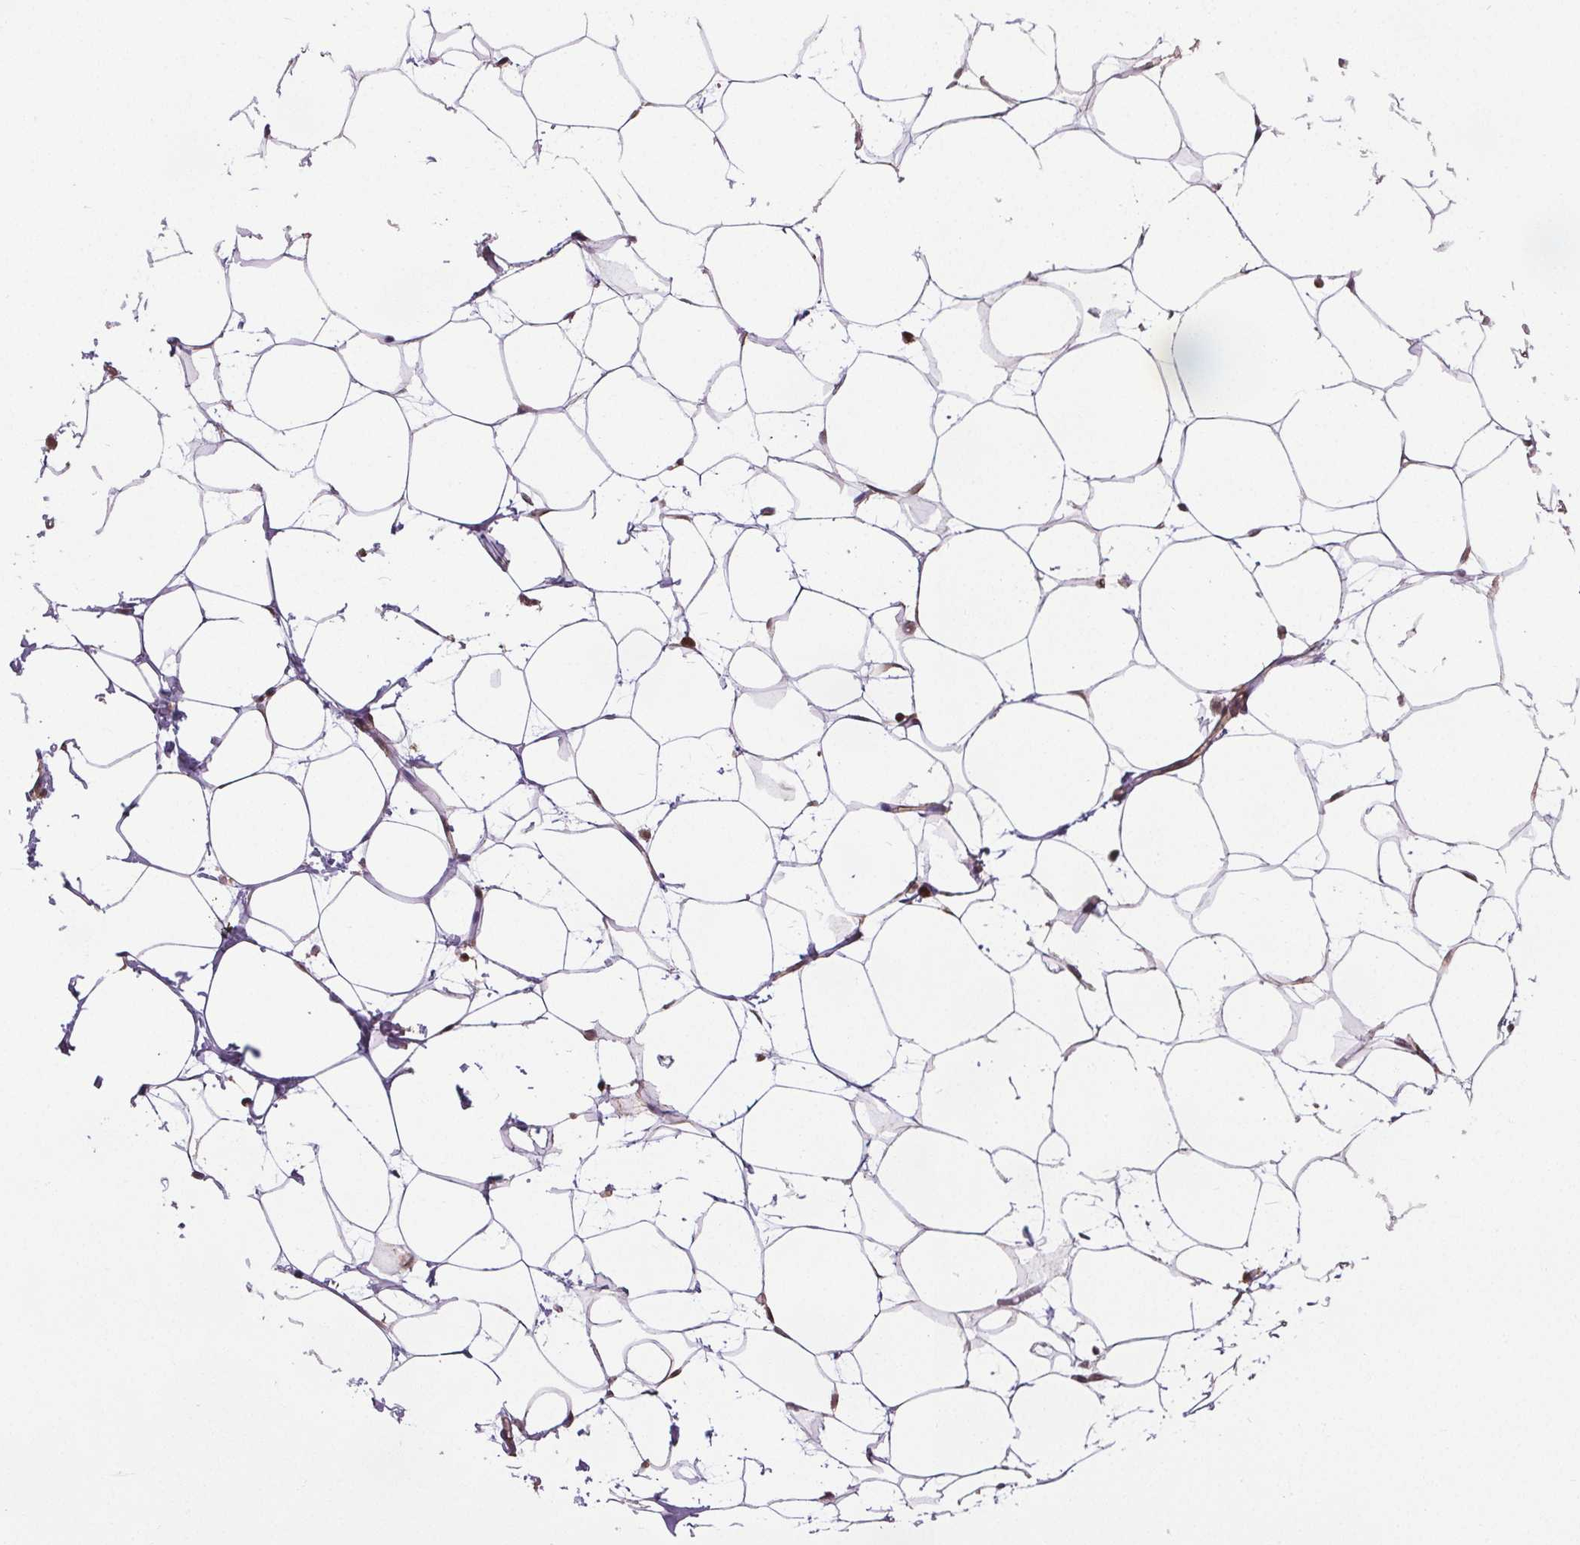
{"staining": {"intensity": "negative", "quantity": "none", "location": "none"}, "tissue": "breast", "cell_type": "Adipocytes", "image_type": "normal", "snomed": [{"axis": "morphology", "description": "Normal tissue, NOS"}, {"axis": "topography", "description": "Breast"}], "caption": "Adipocytes are negative for protein expression in unremarkable human breast. (DAB (3,3'-diaminobenzidine) IHC visualized using brightfield microscopy, high magnification).", "gene": "ZNF548", "patient": {"sex": "female", "age": 27}}